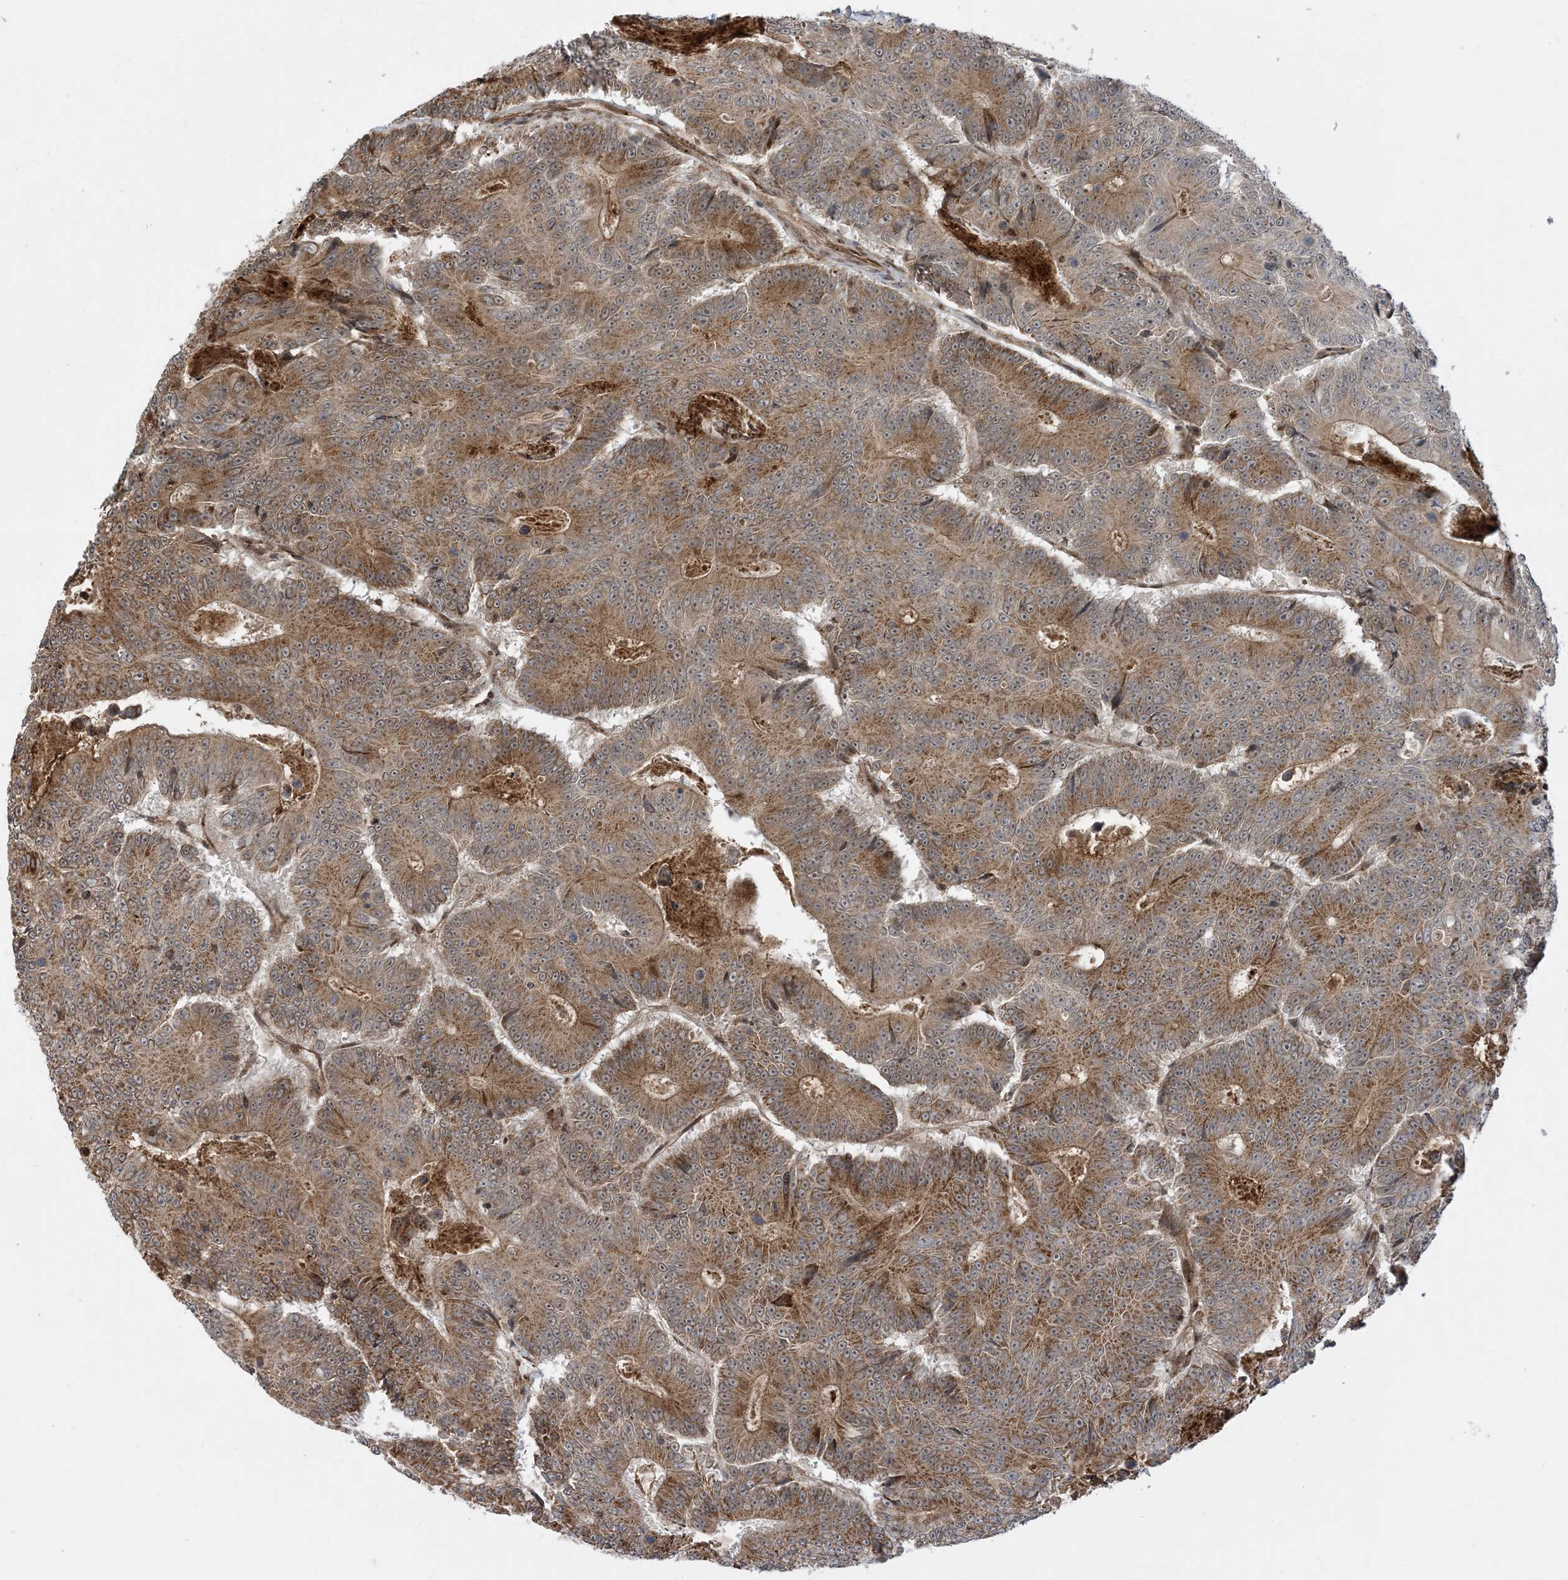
{"staining": {"intensity": "moderate", "quantity": ">75%", "location": "cytoplasmic/membranous"}, "tissue": "colorectal cancer", "cell_type": "Tumor cells", "image_type": "cancer", "snomed": [{"axis": "morphology", "description": "Adenocarcinoma, NOS"}, {"axis": "topography", "description": "Colon"}], "caption": "Adenocarcinoma (colorectal) tissue demonstrates moderate cytoplasmic/membranous expression in approximately >75% of tumor cells (DAB = brown stain, brightfield microscopy at high magnification).", "gene": "CASP4", "patient": {"sex": "male", "age": 83}}